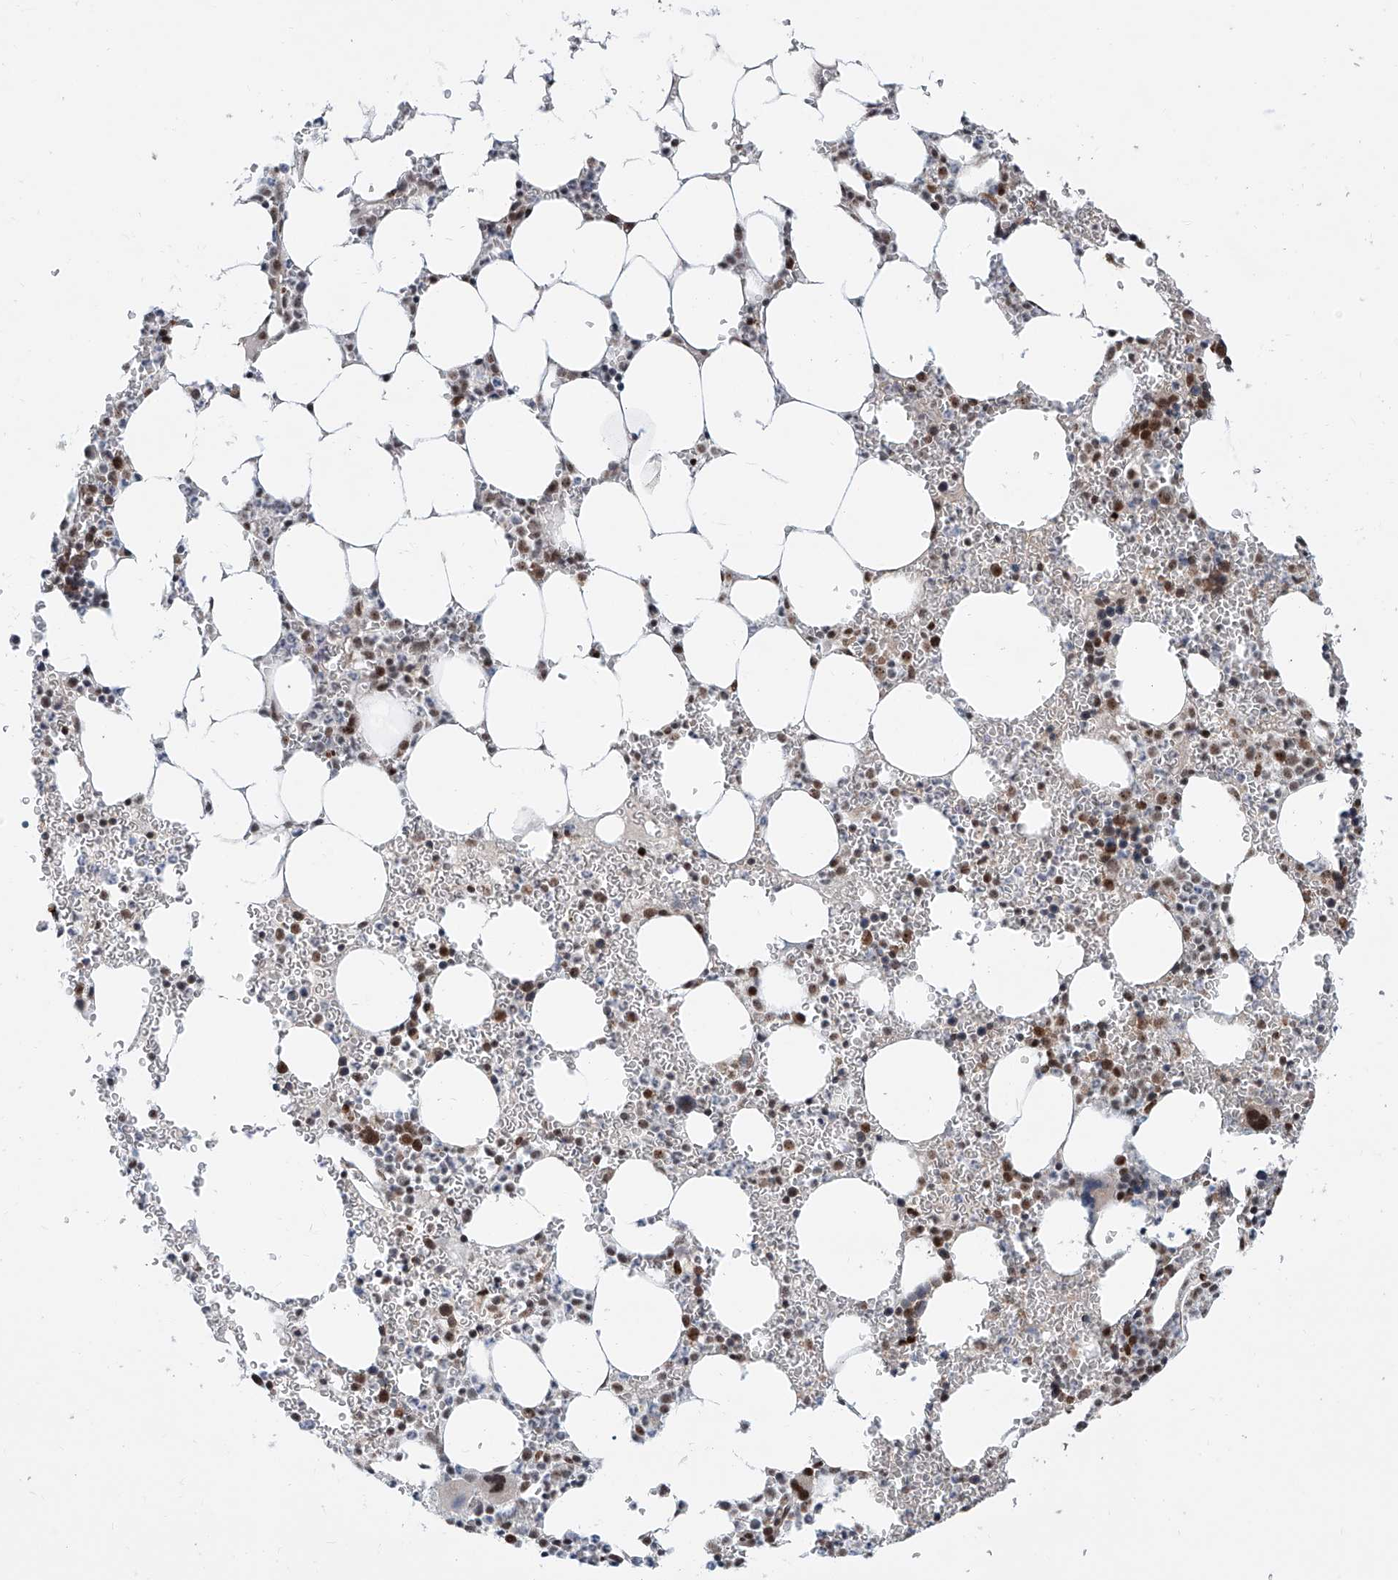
{"staining": {"intensity": "moderate", "quantity": "25%-75%", "location": "nuclear"}, "tissue": "bone marrow", "cell_type": "Hematopoietic cells", "image_type": "normal", "snomed": [{"axis": "morphology", "description": "Normal tissue, NOS"}, {"axis": "topography", "description": "Bone marrow"}], "caption": "Immunohistochemical staining of normal bone marrow reveals medium levels of moderate nuclear positivity in approximately 25%-75% of hematopoietic cells. Using DAB (3,3'-diaminobenzidine) (brown) and hematoxylin (blue) stains, captured at high magnification using brightfield microscopy.", "gene": "SDE2", "patient": {"sex": "female", "age": 78}}